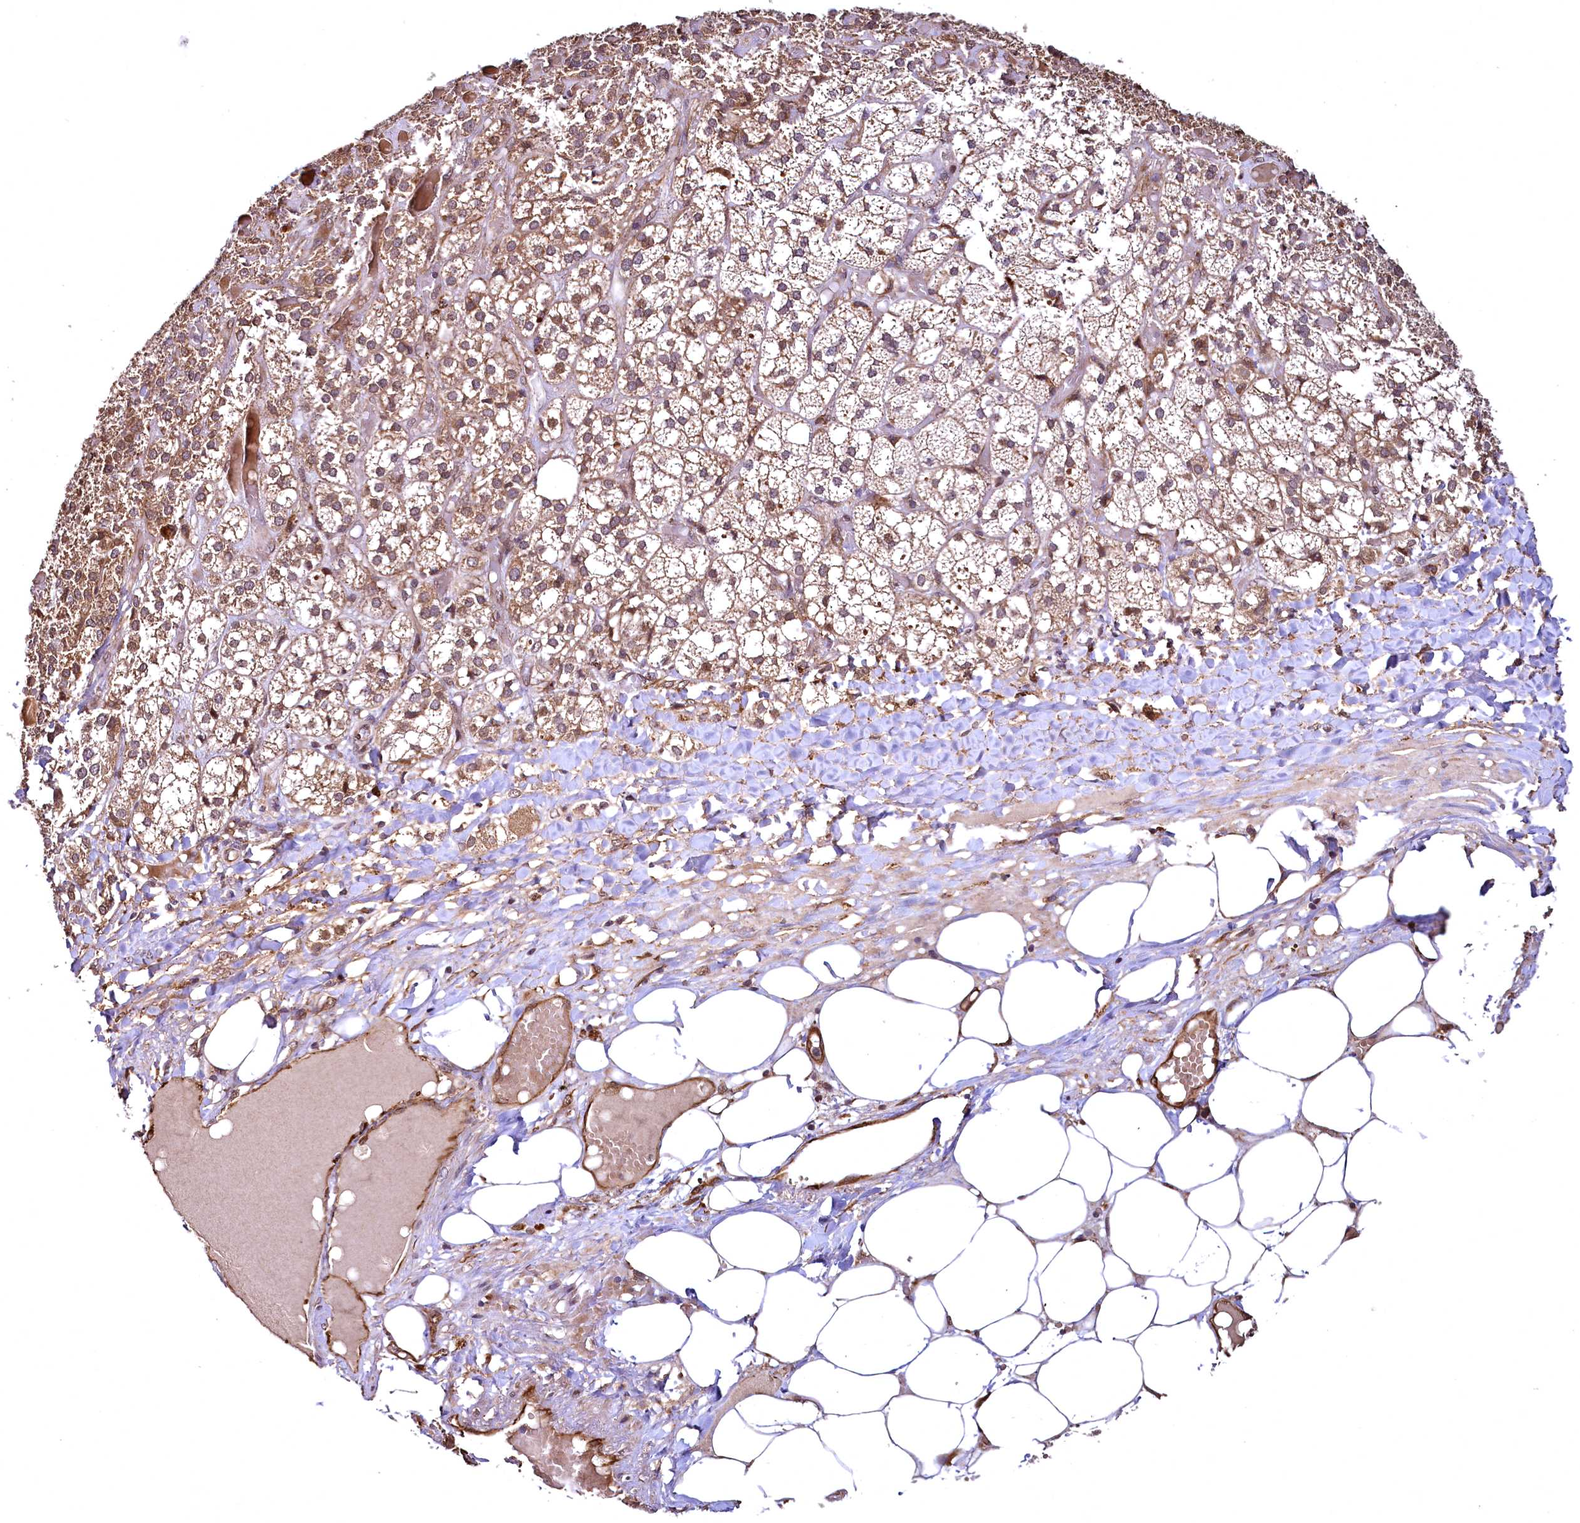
{"staining": {"intensity": "moderate", "quantity": ">75%", "location": "cytoplasmic/membranous"}, "tissue": "adrenal gland", "cell_type": "Glandular cells", "image_type": "normal", "snomed": [{"axis": "morphology", "description": "Normal tissue, NOS"}, {"axis": "topography", "description": "Adrenal gland"}], "caption": "Protein staining of normal adrenal gland displays moderate cytoplasmic/membranous staining in about >75% of glandular cells.", "gene": "TBCEL", "patient": {"sex": "female", "age": 61}}